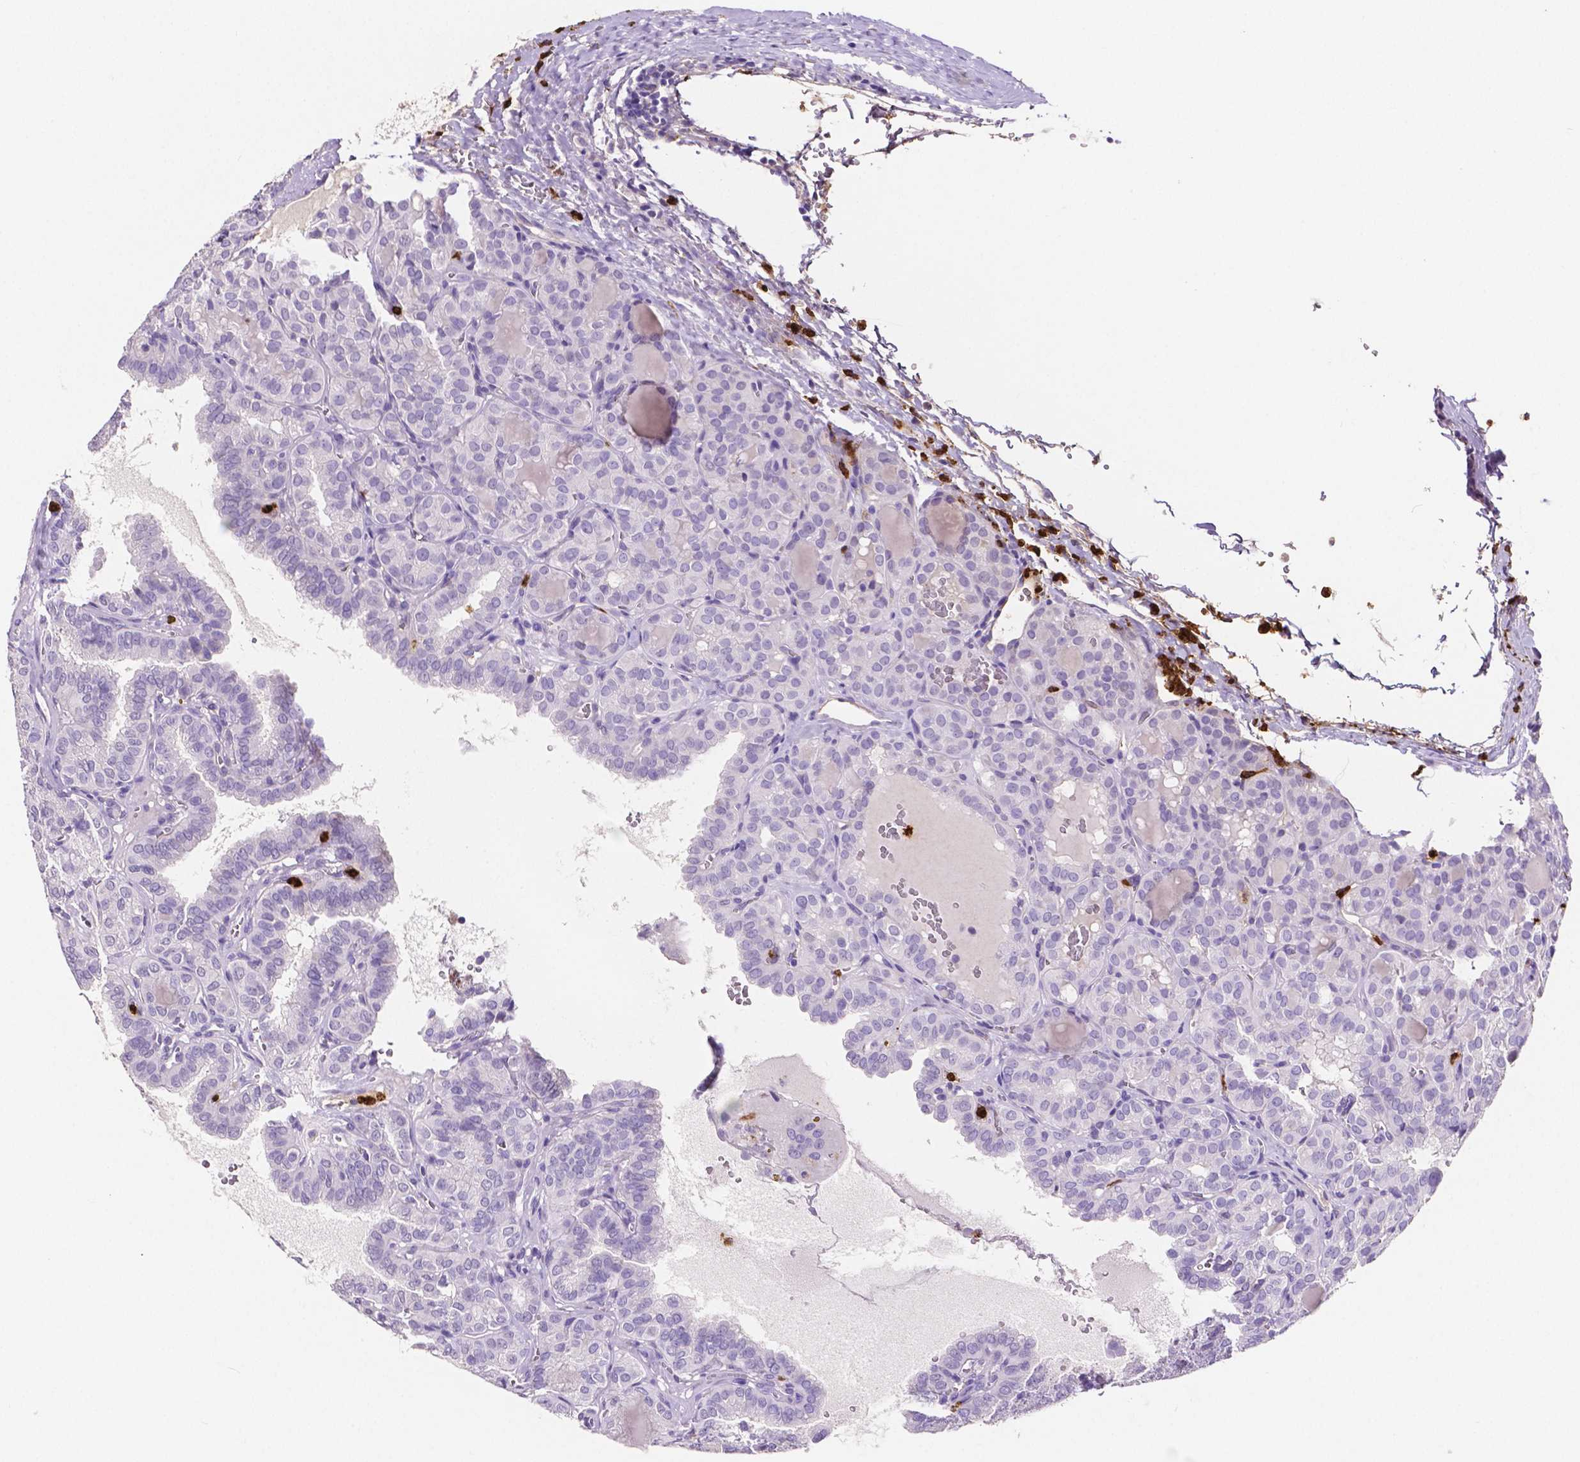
{"staining": {"intensity": "negative", "quantity": "none", "location": "none"}, "tissue": "thyroid cancer", "cell_type": "Tumor cells", "image_type": "cancer", "snomed": [{"axis": "morphology", "description": "Papillary adenocarcinoma, NOS"}, {"axis": "topography", "description": "Thyroid gland"}], "caption": "Thyroid cancer (papillary adenocarcinoma) stained for a protein using immunohistochemistry (IHC) exhibits no expression tumor cells.", "gene": "MMP9", "patient": {"sex": "female", "age": 41}}